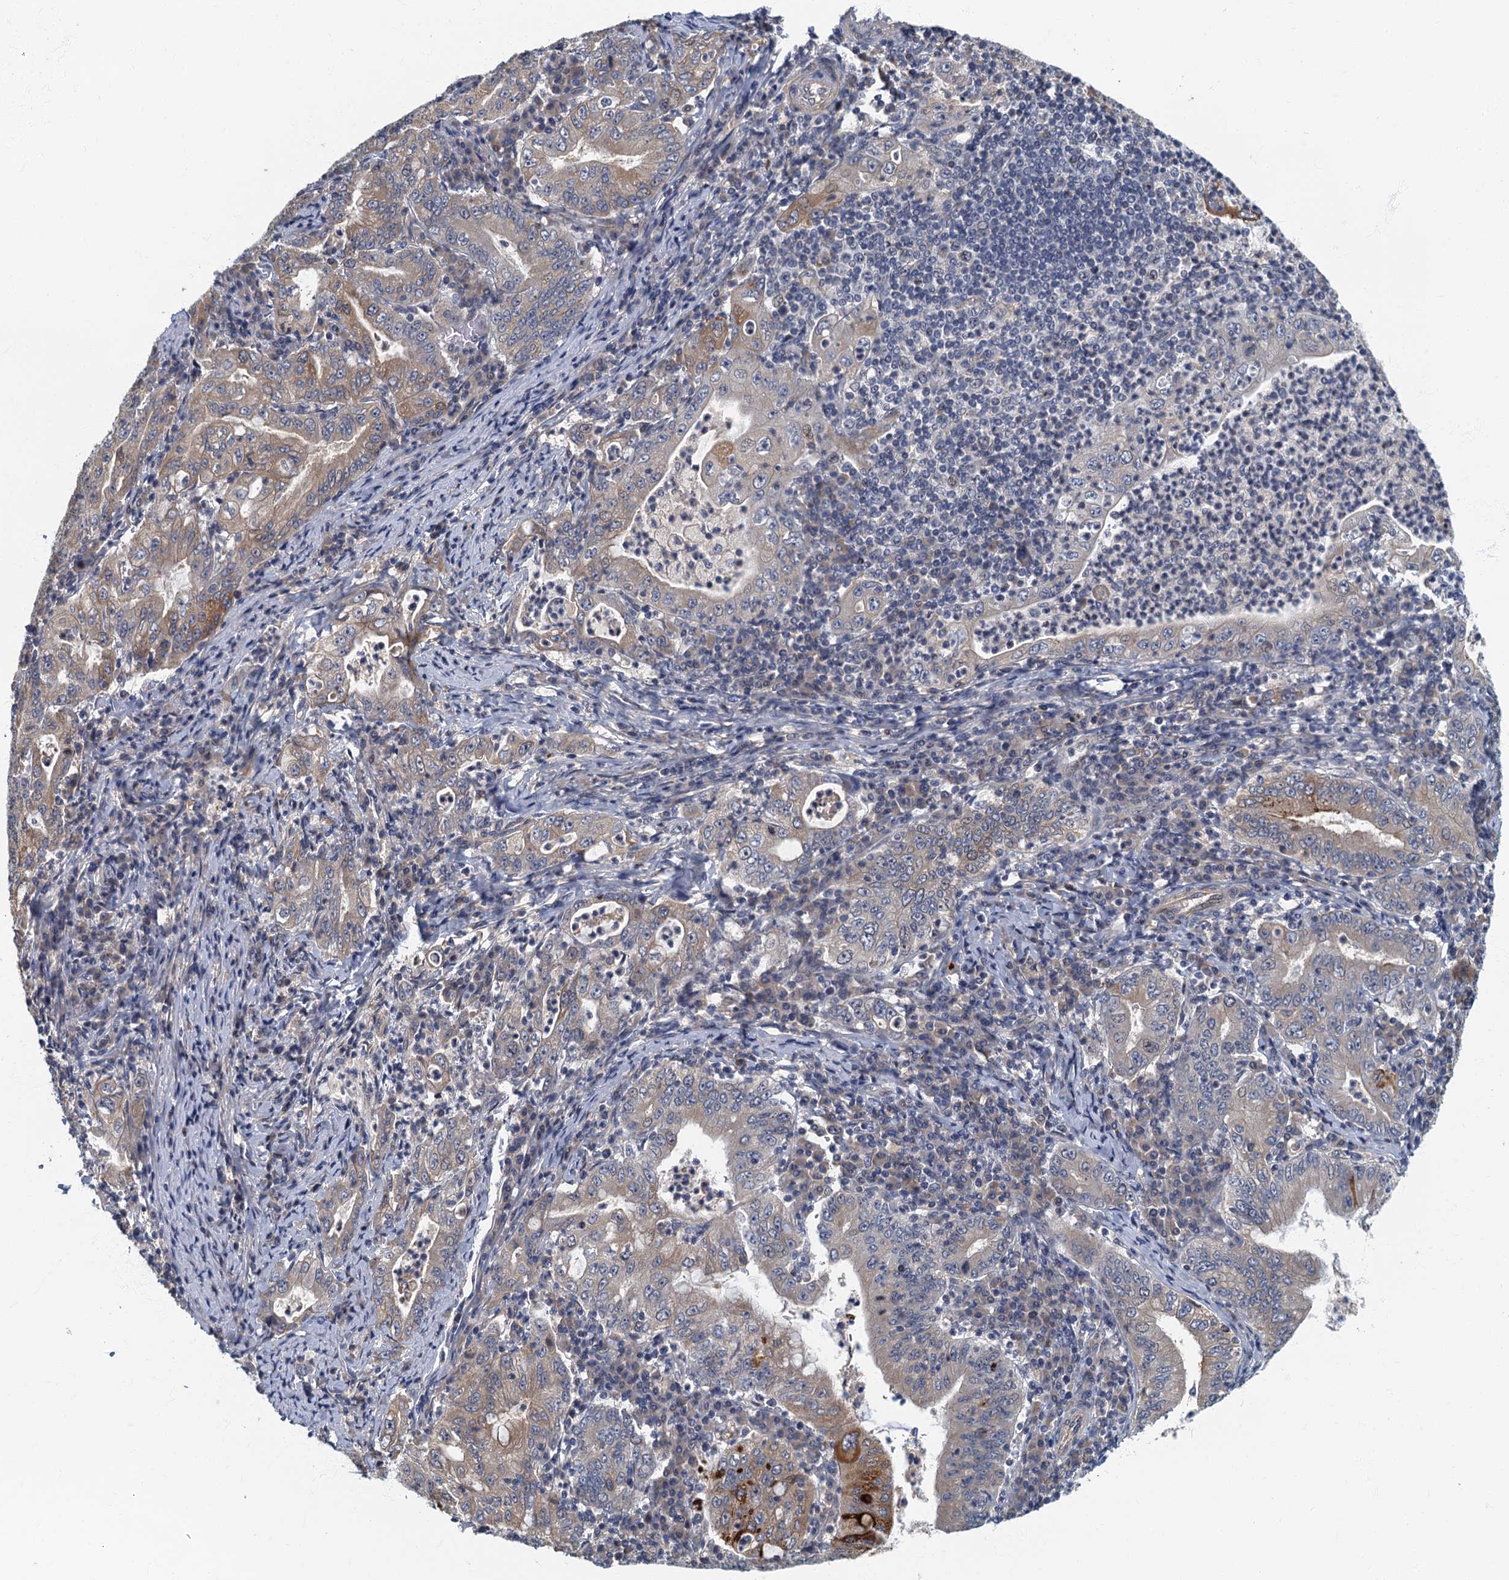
{"staining": {"intensity": "moderate", "quantity": "<25%", "location": "cytoplasmic/membranous"}, "tissue": "stomach cancer", "cell_type": "Tumor cells", "image_type": "cancer", "snomed": [{"axis": "morphology", "description": "Normal tissue, NOS"}, {"axis": "morphology", "description": "Adenocarcinoma, NOS"}, {"axis": "topography", "description": "Esophagus"}, {"axis": "topography", "description": "Stomach, upper"}, {"axis": "topography", "description": "Peripheral nerve tissue"}], "caption": "An immunohistochemistry (IHC) micrograph of tumor tissue is shown. Protein staining in brown highlights moderate cytoplasmic/membranous positivity in stomach cancer within tumor cells.", "gene": "CKAP2L", "patient": {"sex": "male", "age": 62}}